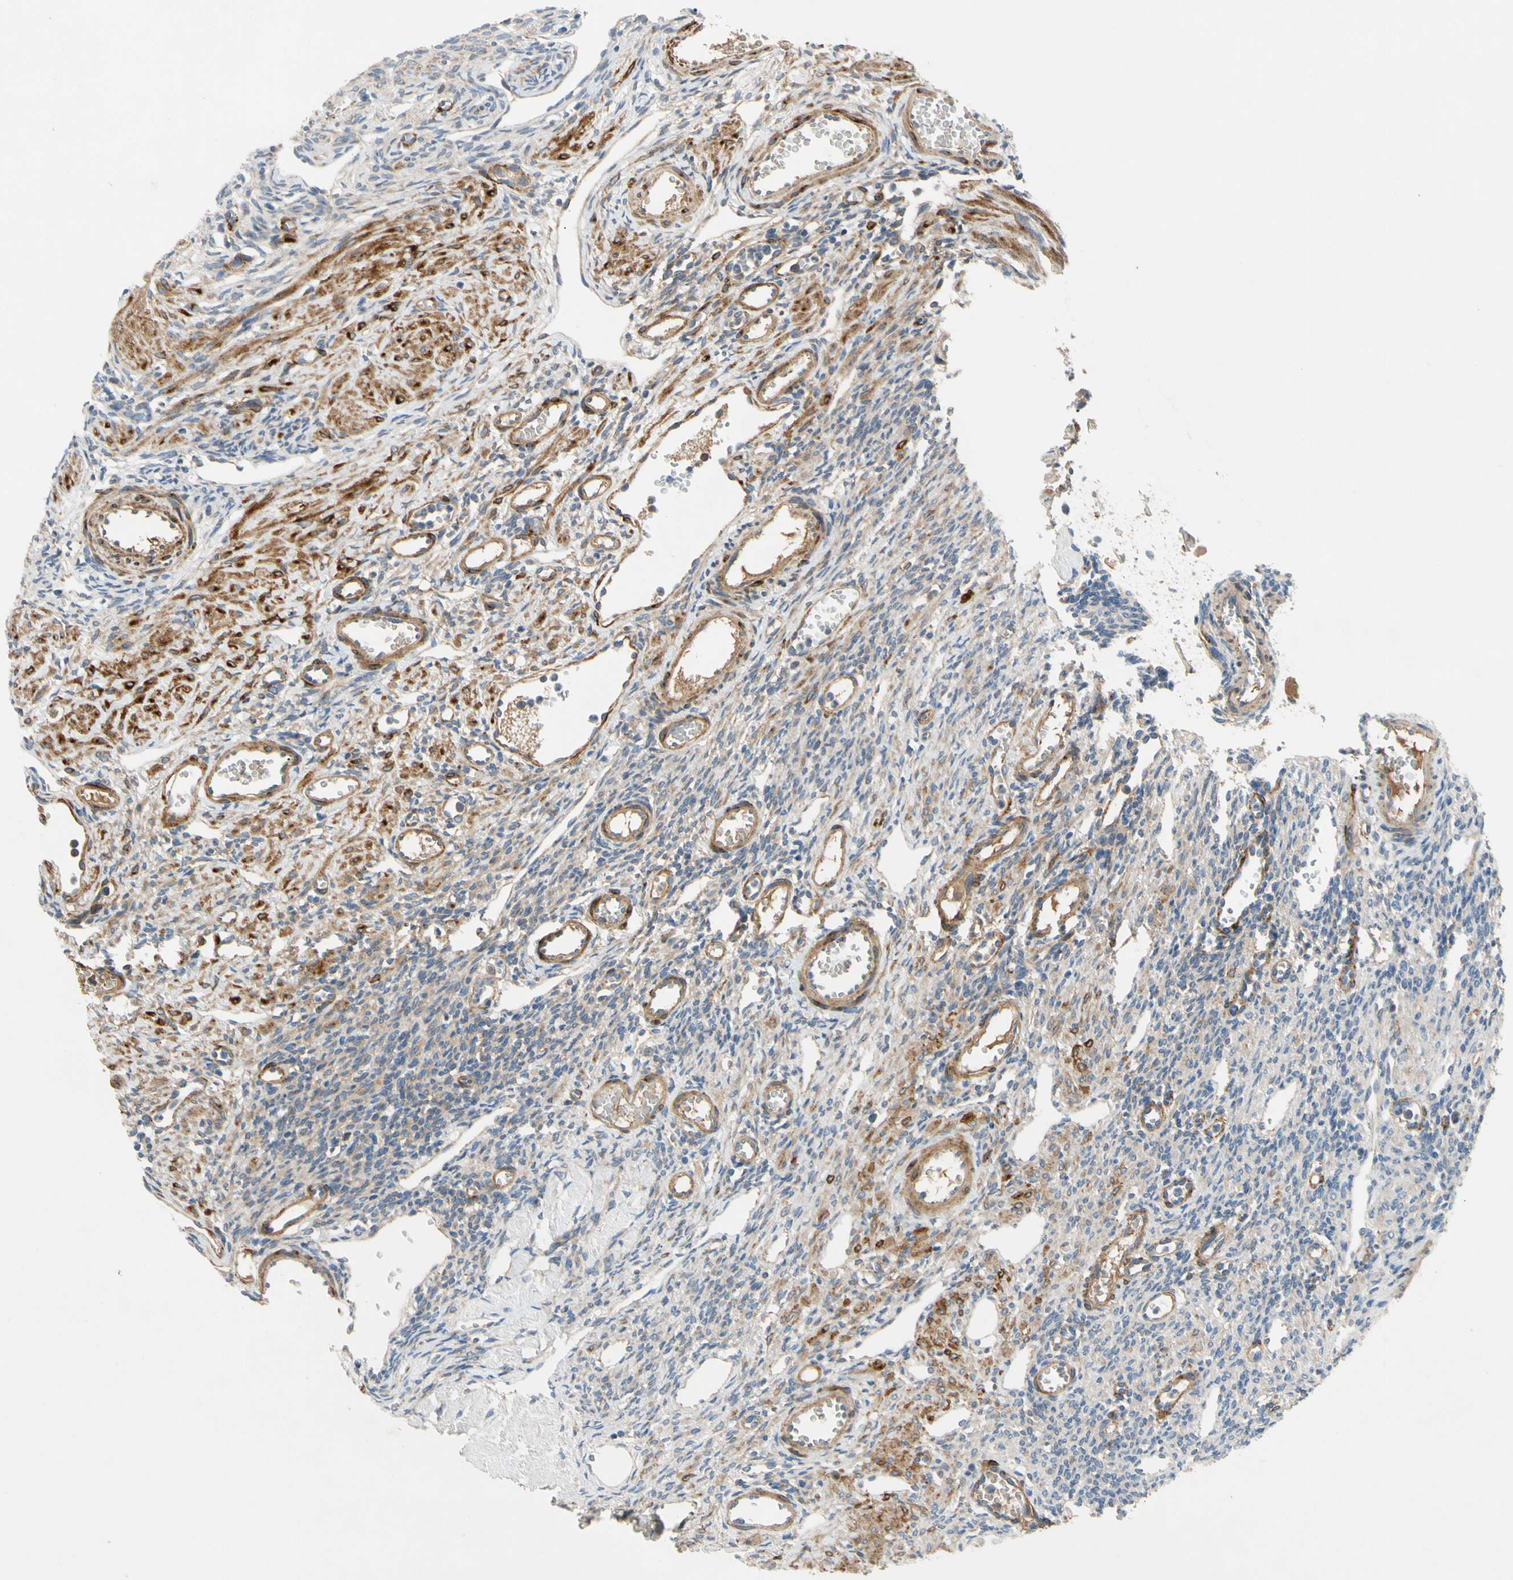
{"staining": {"intensity": "moderate", "quantity": ">75%", "location": "cytoplasmic/membranous"}, "tissue": "ovary", "cell_type": "Follicle cells", "image_type": "normal", "snomed": [{"axis": "morphology", "description": "Normal tissue, NOS"}, {"axis": "topography", "description": "Ovary"}], "caption": "Immunohistochemistry staining of unremarkable ovary, which shows medium levels of moderate cytoplasmic/membranous positivity in about >75% of follicle cells indicating moderate cytoplasmic/membranous protein expression. The staining was performed using DAB (3,3'-diaminobenzidine) (brown) for protein detection and nuclei were counterstained in hematoxylin (blue).", "gene": "ENTREP3", "patient": {"sex": "female", "age": 33}}